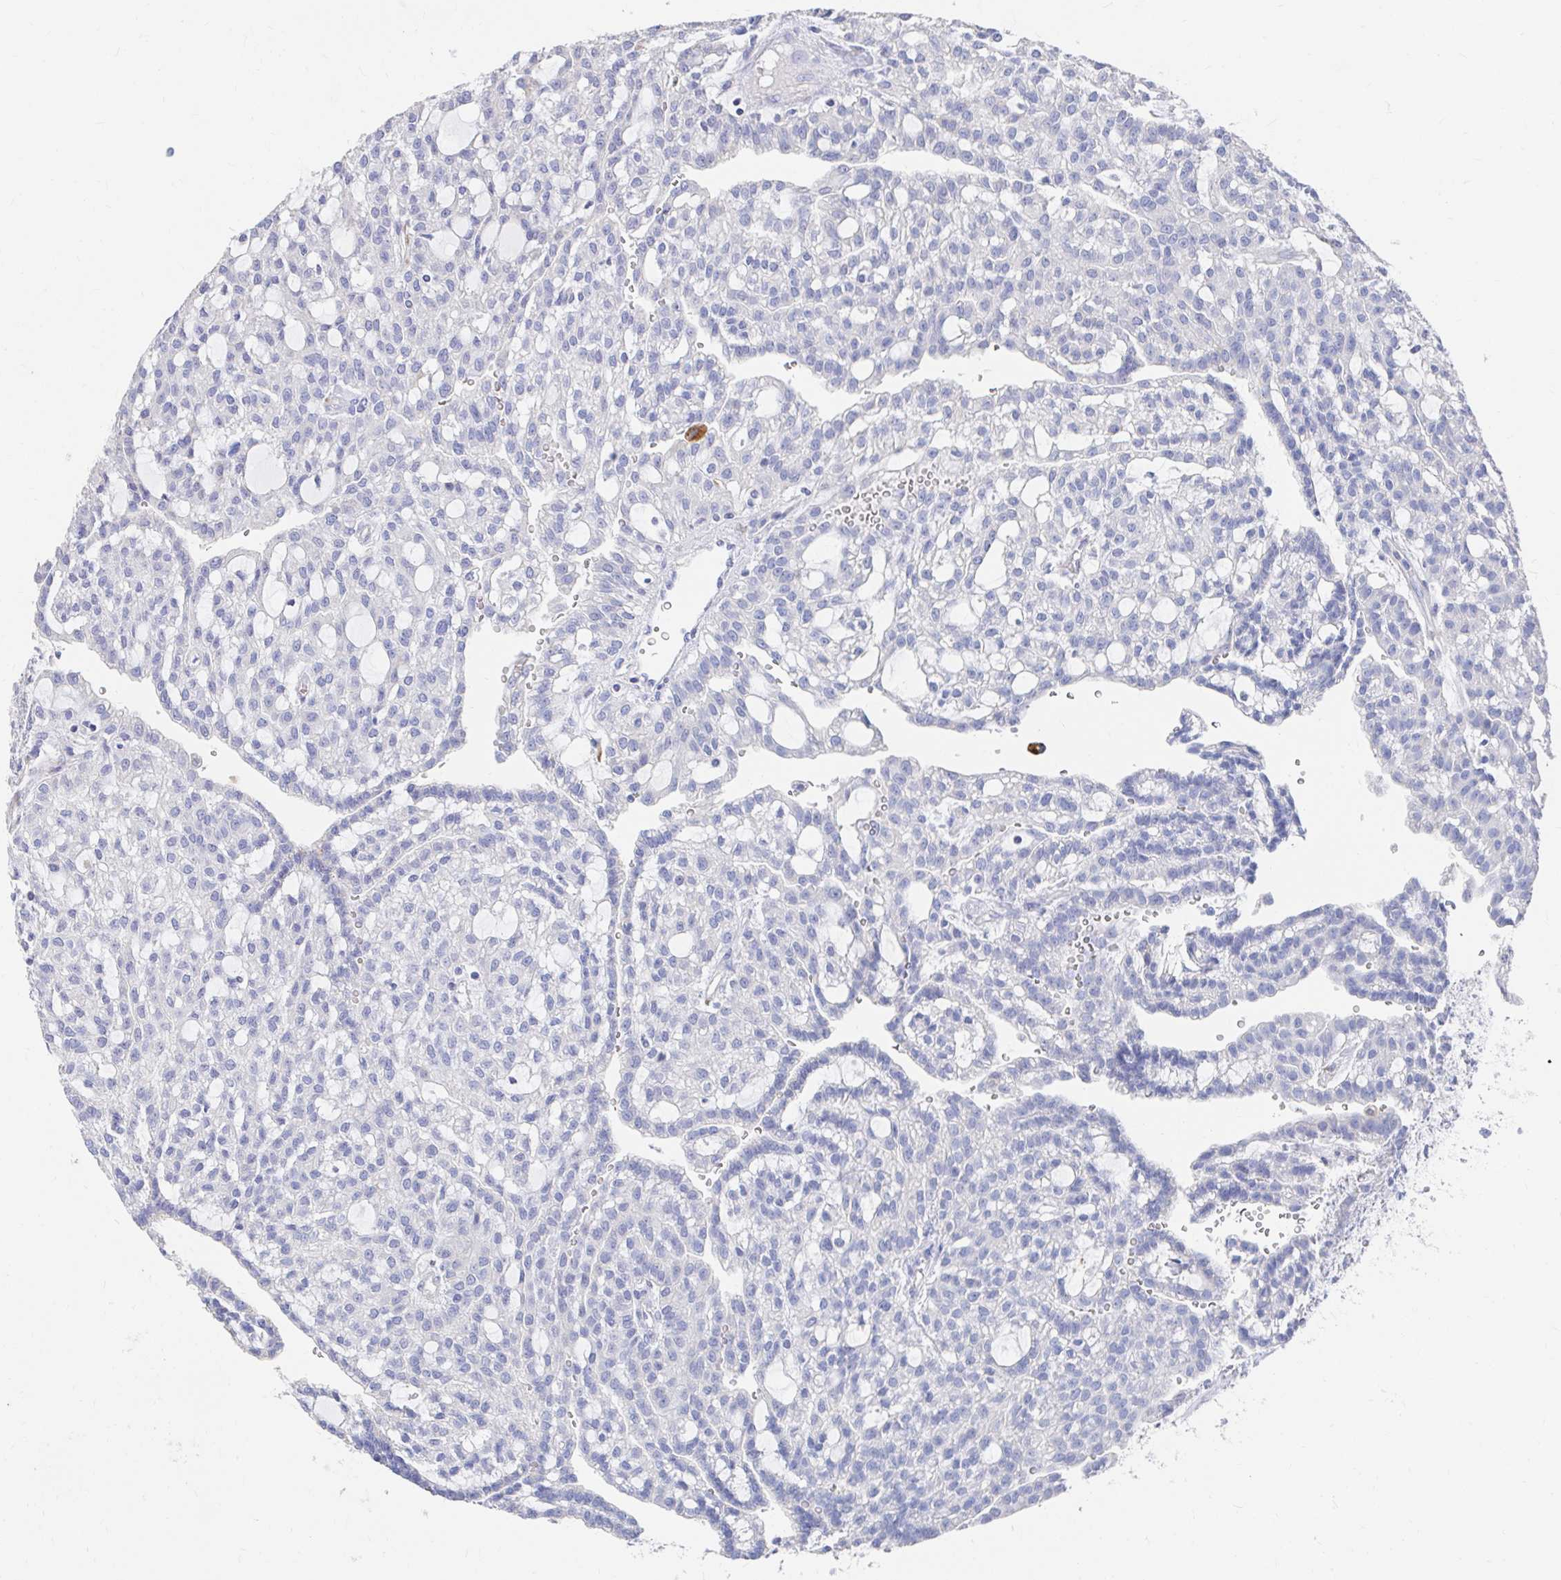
{"staining": {"intensity": "negative", "quantity": "none", "location": "none"}, "tissue": "renal cancer", "cell_type": "Tumor cells", "image_type": "cancer", "snomed": [{"axis": "morphology", "description": "Adenocarcinoma, NOS"}, {"axis": "topography", "description": "Kidney"}], "caption": "There is no significant staining in tumor cells of renal adenocarcinoma.", "gene": "LAMC3", "patient": {"sex": "male", "age": 63}}